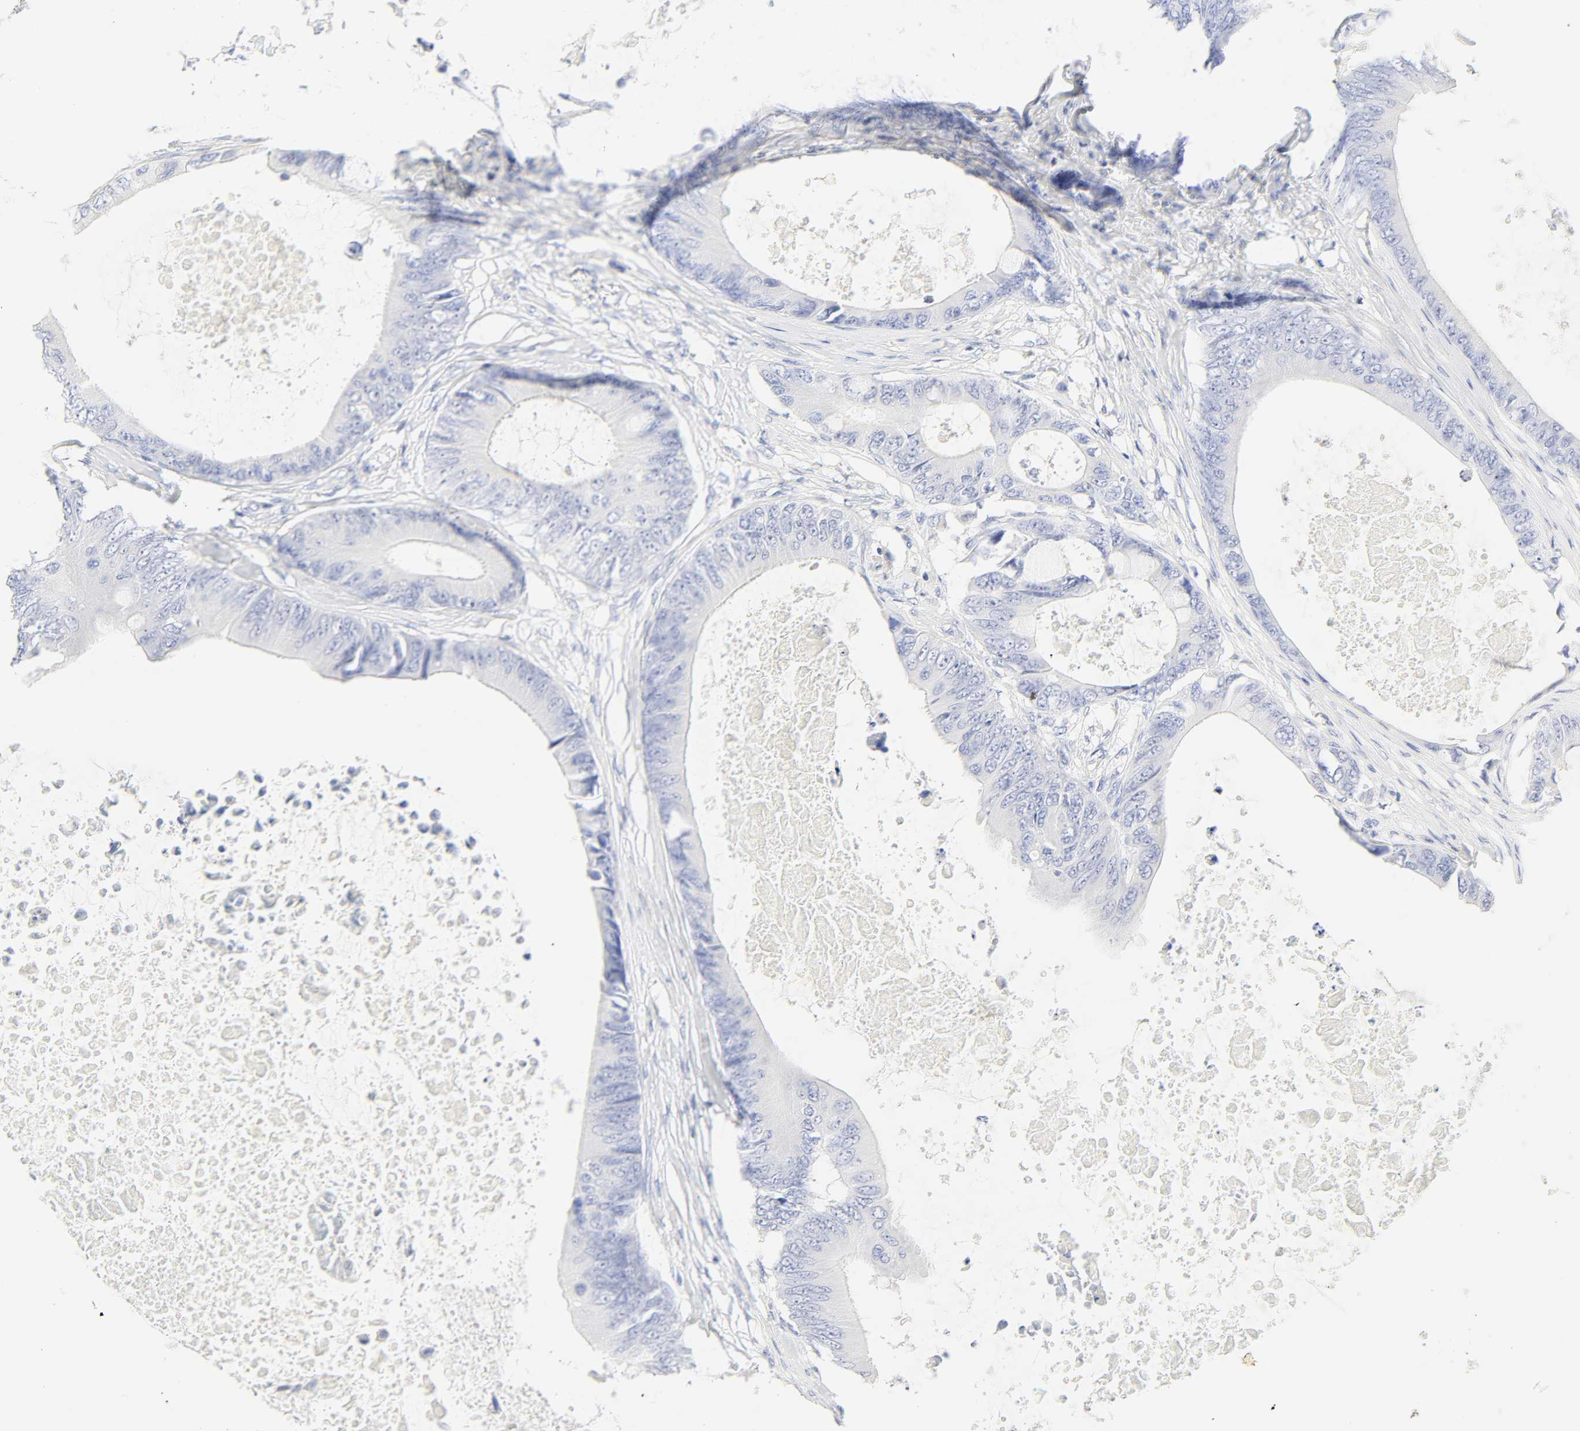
{"staining": {"intensity": "negative", "quantity": "none", "location": "none"}, "tissue": "colorectal cancer", "cell_type": "Tumor cells", "image_type": "cancer", "snomed": [{"axis": "morphology", "description": "Normal tissue, NOS"}, {"axis": "morphology", "description": "Adenocarcinoma, NOS"}, {"axis": "topography", "description": "Rectum"}, {"axis": "topography", "description": "Peripheral nerve tissue"}], "caption": "This is an immunohistochemistry image of human adenocarcinoma (colorectal). There is no staining in tumor cells.", "gene": "SLCO1B3", "patient": {"sex": "female", "age": 77}}